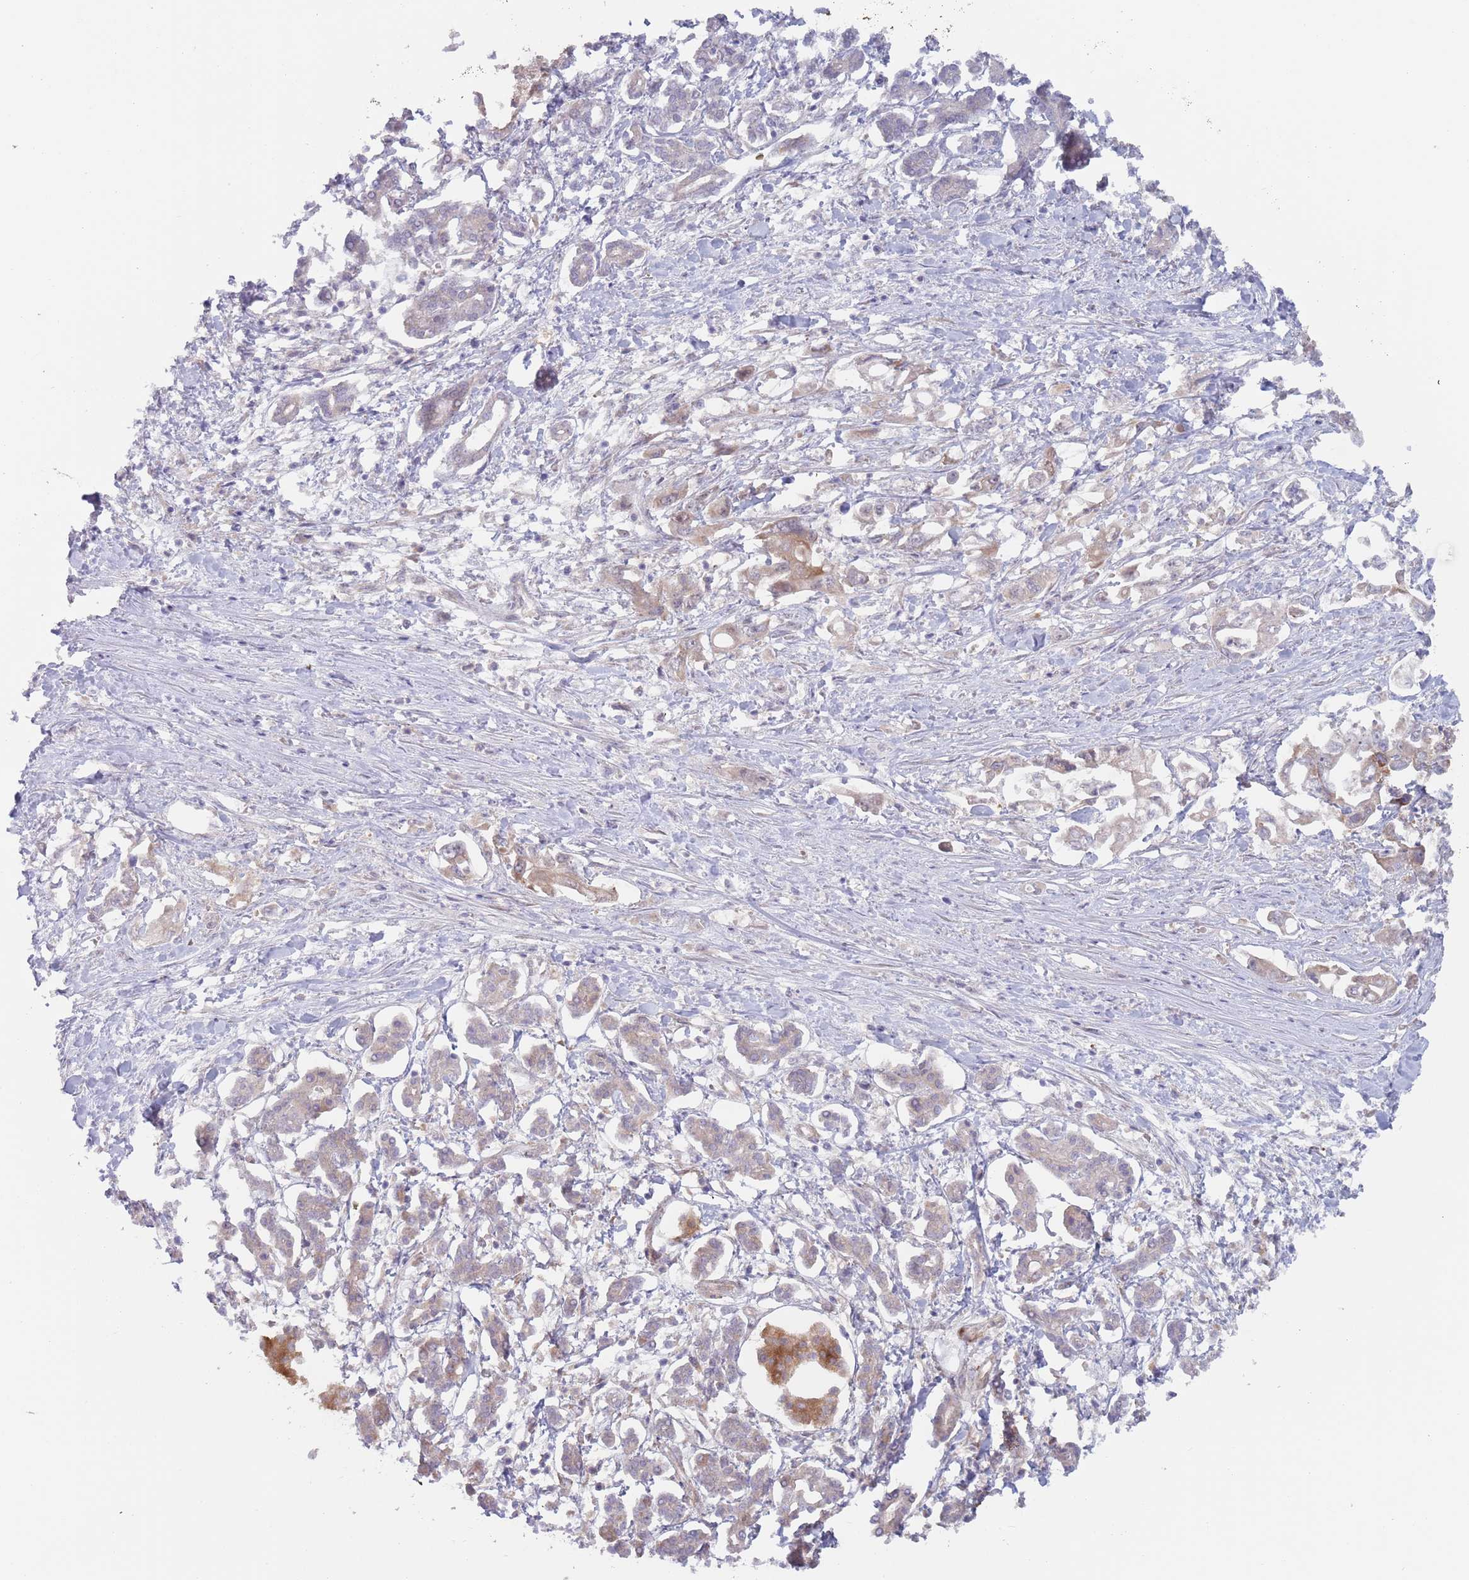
{"staining": {"intensity": "weak", "quantity": "<25%", "location": "cytoplasmic/membranous"}, "tissue": "pancreatic cancer", "cell_type": "Tumor cells", "image_type": "cancer", "snomed": [{"axis": "morphology", "description": "Adenocarcinoma, NOS"}, {"axis": "topography", "description": "Pancreas"}], "caption": "Micrograph shows no protein staining in tumor cells of pancreatic cancer tissue.", "gene": "ZNF140", "patient": {"sex": "male", "age": 61}}